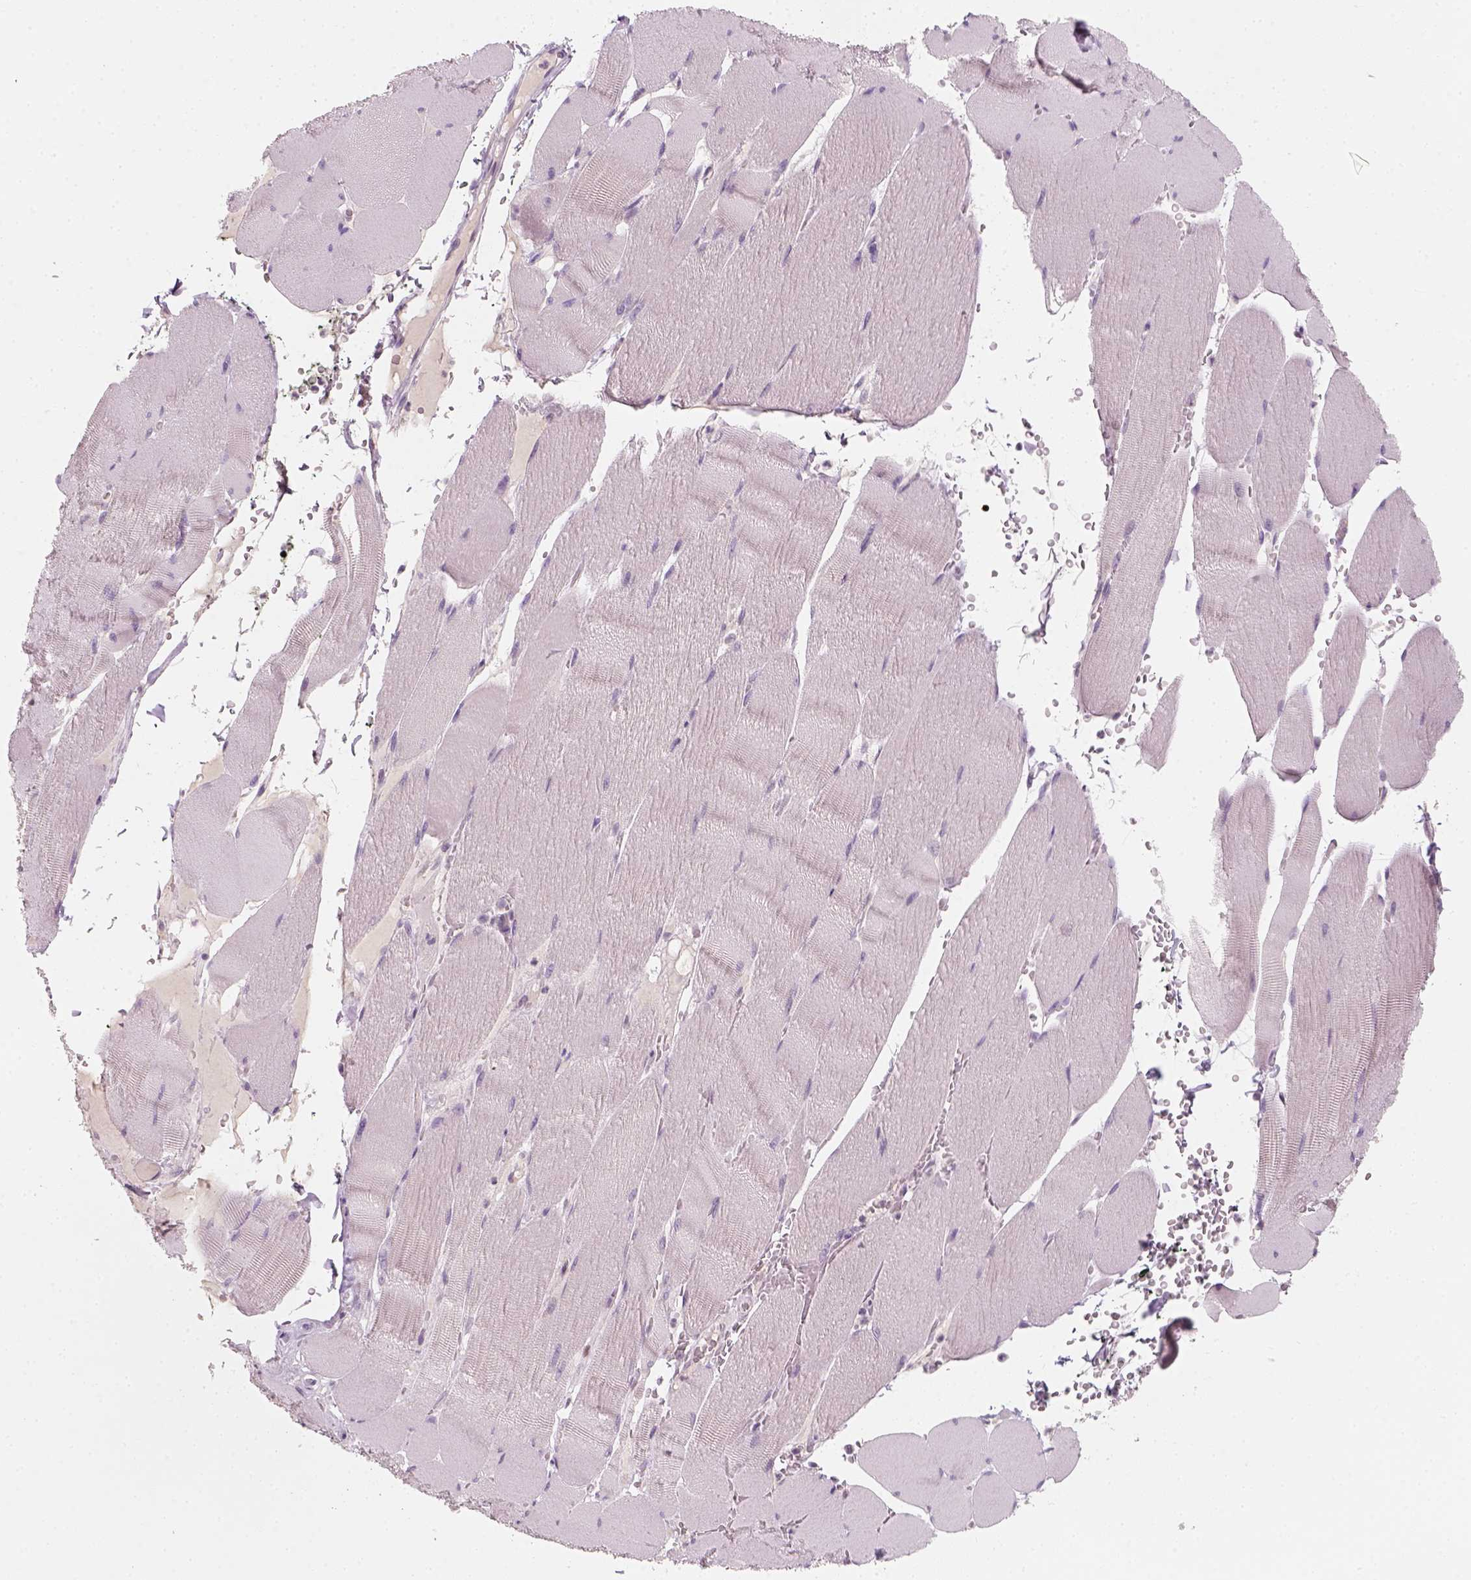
{"staining": {"intensity": "negative", "quantity": "none", "location": "none"}, "tissue": "skeletal muscle", "cell_type": "Myocytes", "image_type": "normal", "snomed": [{"axis": "morphology", "description": "Normal tissue, NOS"}, {"axis": "topography", "description": "Skeletal muscle"}], "caption": "Skeletal muscle was stained to show a protein in brown. There is no significant expression in myocytes.", "gene": "TP53", "patient": {"sex": "male", "age": 56}}